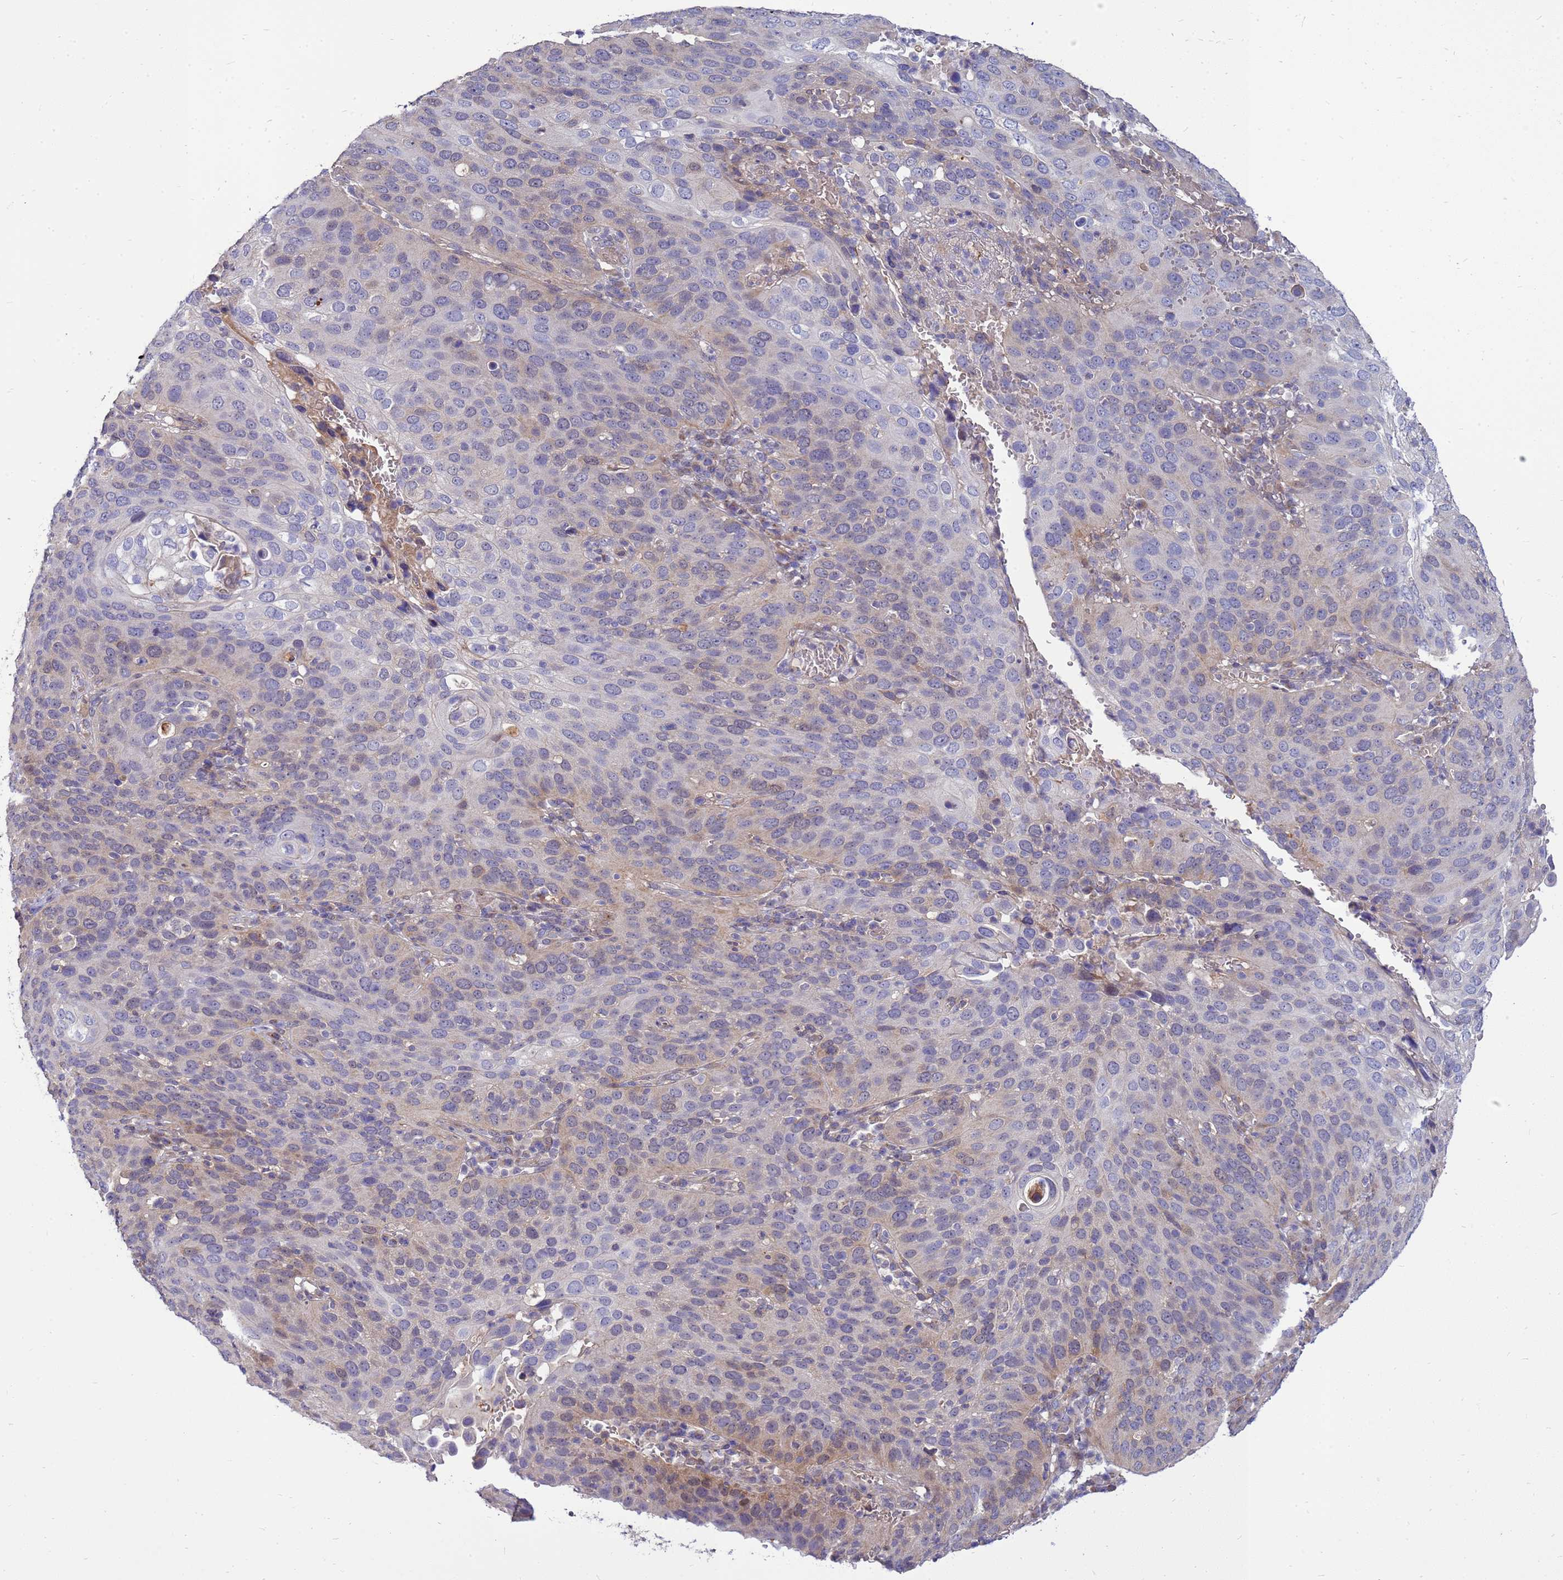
{"staining": {"intensity": "weak", "quantity": "<25%", "location": "cytoplasmic/membranous"}, "tissue": "cervical cancer", "cell_type": "Tumor cells", "image_type": "cancer", "snomed": [{"axis": "morphology", "description": "Squamous cell carcinoma, NOS"}, {"axis": "topography", "description": "Cervix"}], "caption": "Protein analysis of squamous cell carcinoma (cervical) exhibits no significant expression in tumor cells.", "gene": "EIF4EBP3", "patient": {"sex": "female", "age": 36}}